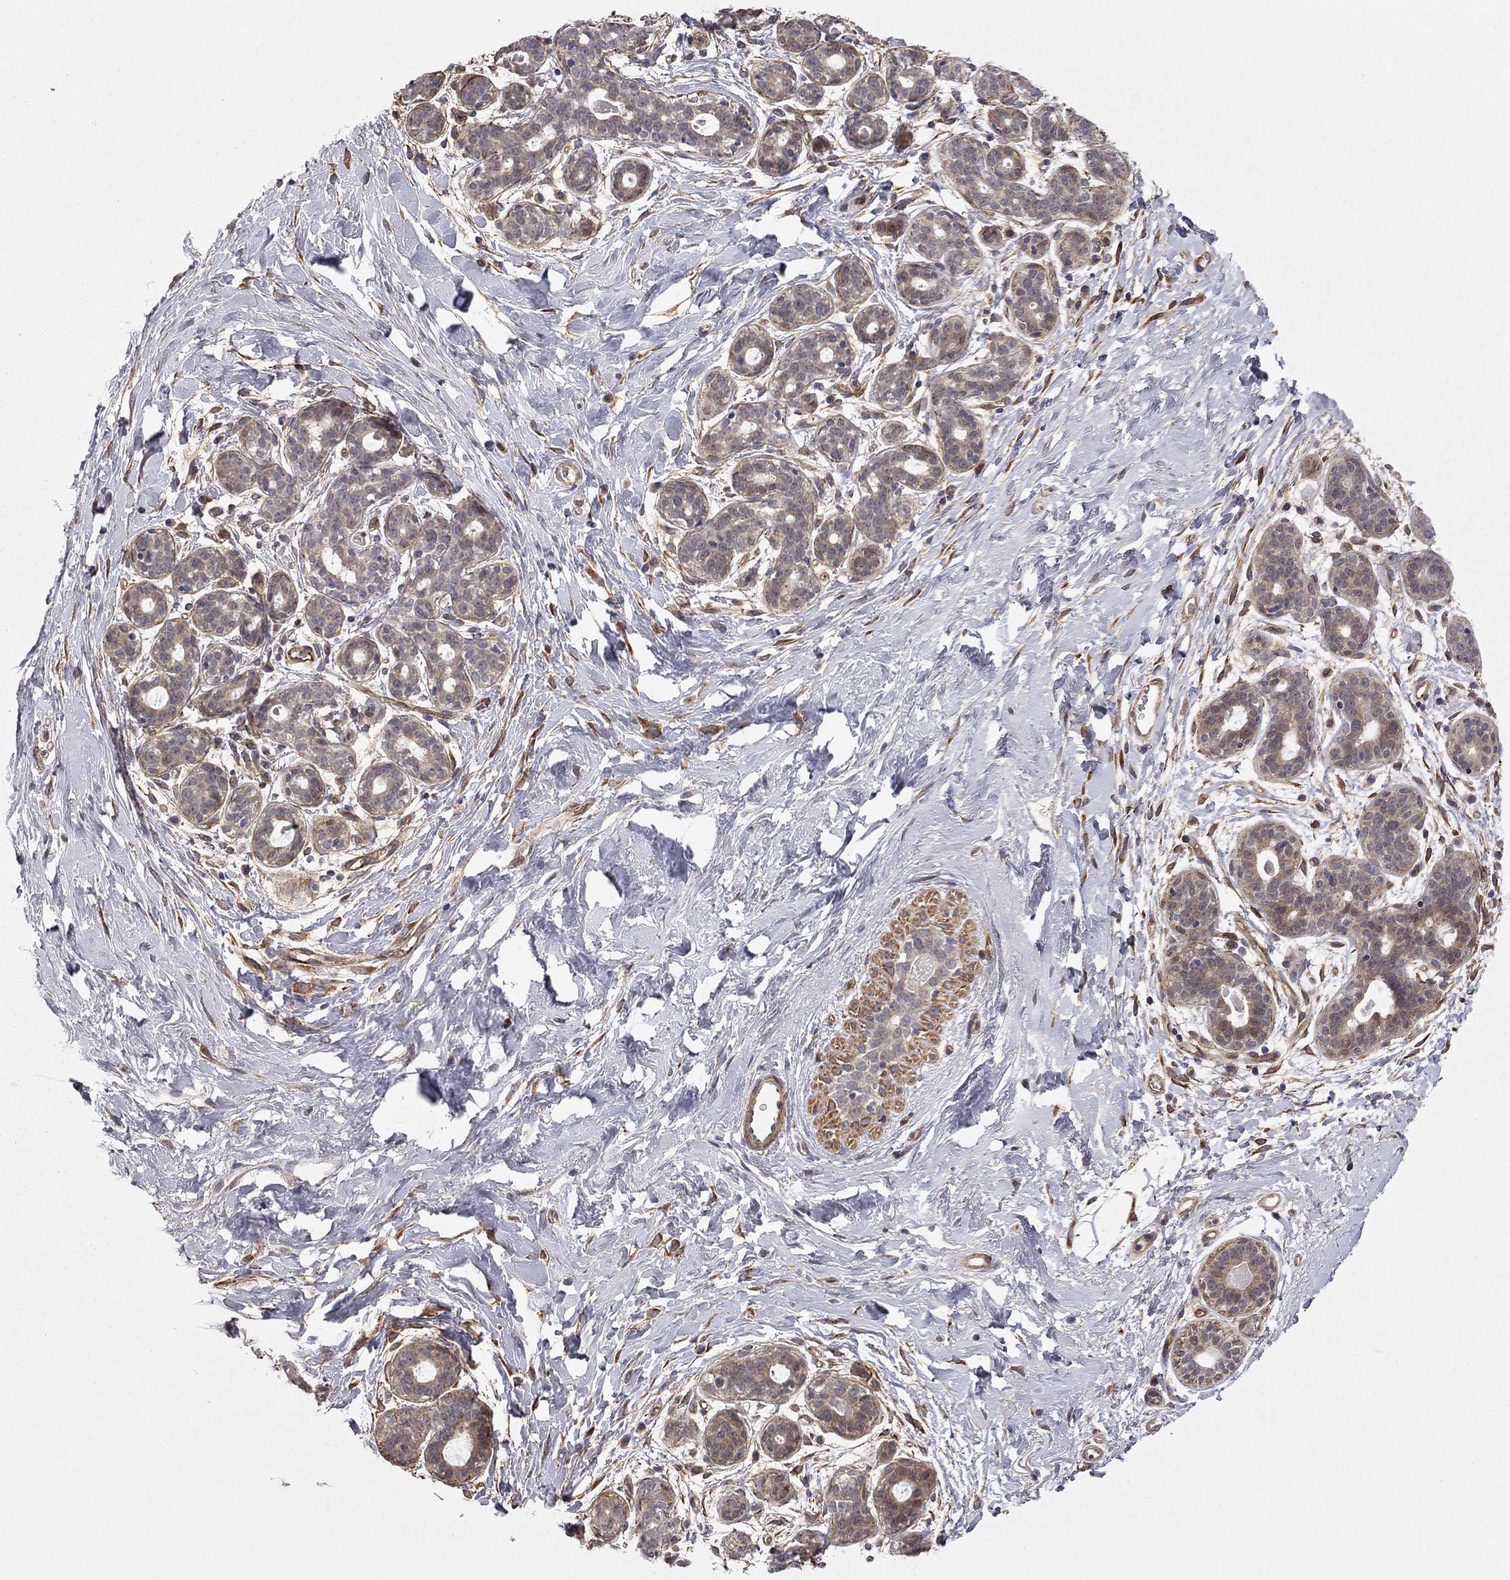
{"staining": {"intensity": "negative", "quantity": "none", "location": "none"}, "tissue": "breast", "cell_type": "Adipocytes", "image_type": "normal", "snomed": [{"axis": "morphology", "description": "Normal tissue, NOS"}, {"axis": "topography", "description": "Breast"}], "caption": "IHC photomicrograph of normal human breast stained for a protein (brown), which displays no expression in adipocytes.", "gene": "EXOC3L2", "patient": {"sex": "female", "age": 43}}